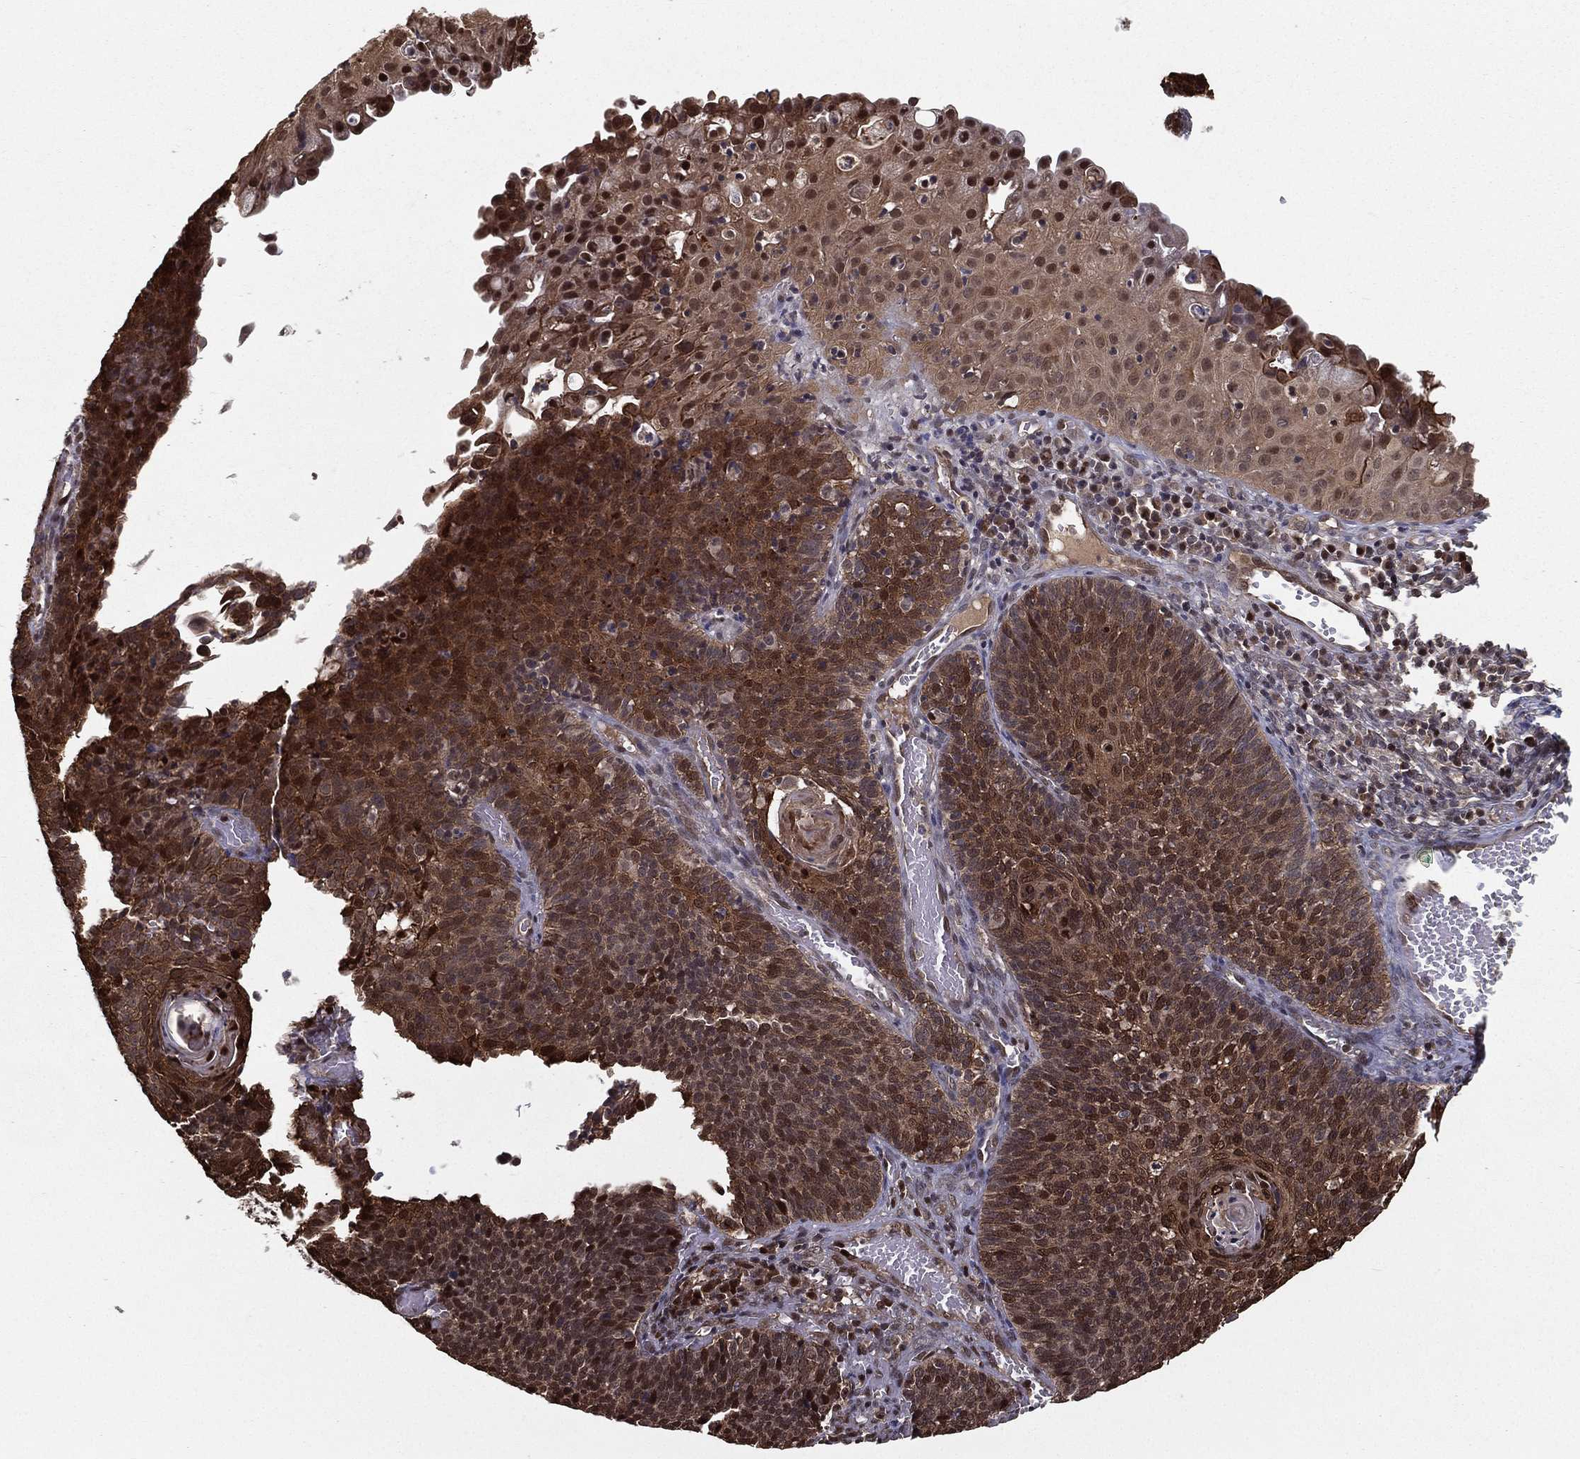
{"staining": {"intensity": "moderate", "quantity": ">75%", "location": "cytoplasmic/membranous"}, "tissue": "cervical cancer", "cell_type": "Tumor cells", "image_type": "cancer", "snomed": [{"axis": "morphology", "description": "Normal tissue, NOS"}, {"axis": "morphology", "description": "Squamous cell carcinoma, NOS"}, {"axis": "topography", "description": "Cervix"}], "caption": "Protein staining by IHC demonstrates moderate cytoplasmic/membranous positivity in approximately >75% of tumor cells in cervical cancer (squamous cell carcinoma).", "gene": "SLC6A6", "patient": {"sex": "female", "age": 39}}